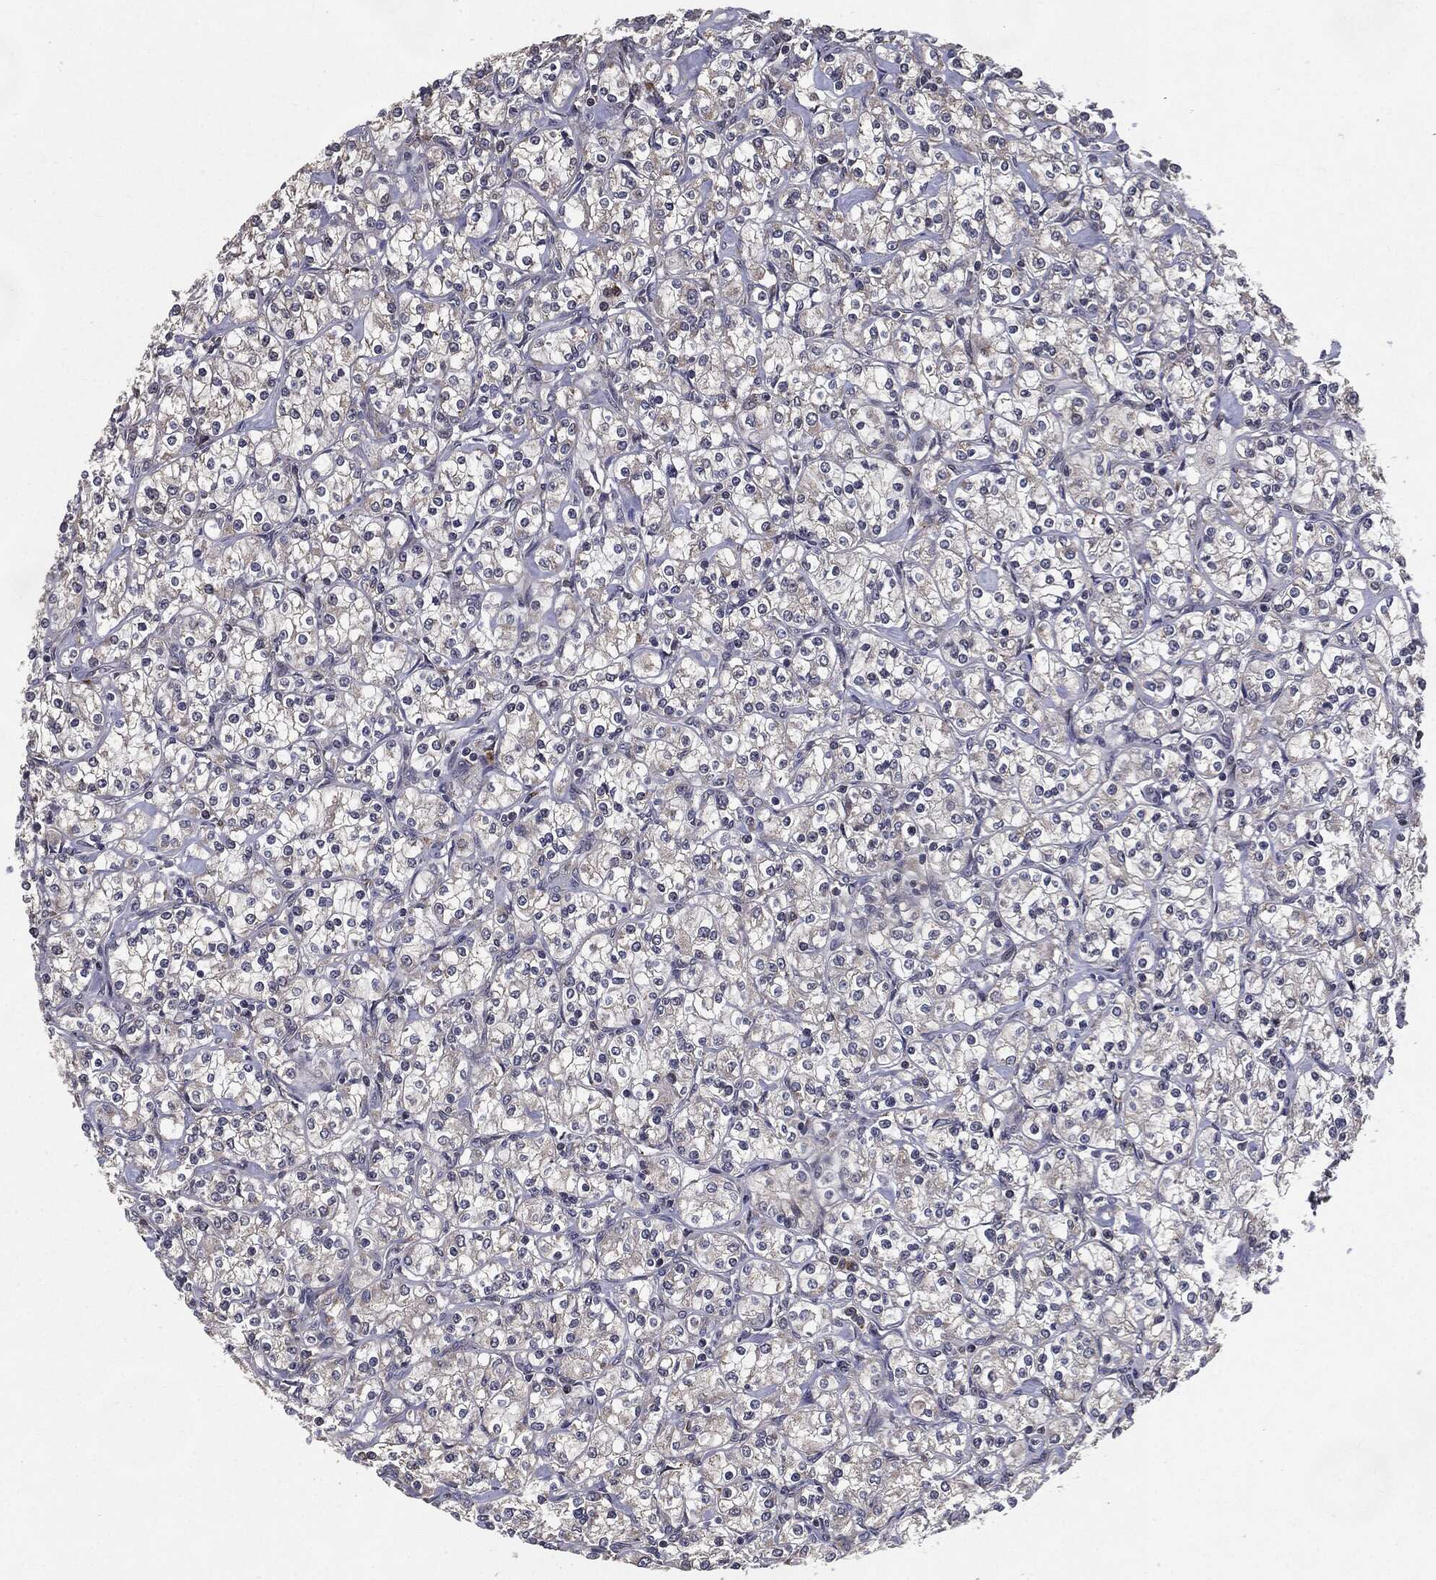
{"staining": {"intensity": "negative", "quantity": "none", "location": "none"}, "tissue": "renal cancer", "cell_type": "Tumor cells", "image_type": "cancer", "snomed": [{"axis": "morphology", "description": "Adenocarcinoma, NOS"}, {"axis": "topography", "description": "Kidney"}], "caption": "This is a histopathology image of IHC staining of adenocarcinoma (renal), which shows no positivity in tumor cells. The staining was performed using DAB to visualize the protein expression in brown, while the nuclei were stained in blue with hematoxylin (Magnification: 20x).", "gene": "HDAC5", "patient": {"sex": "male", "age": 77}}